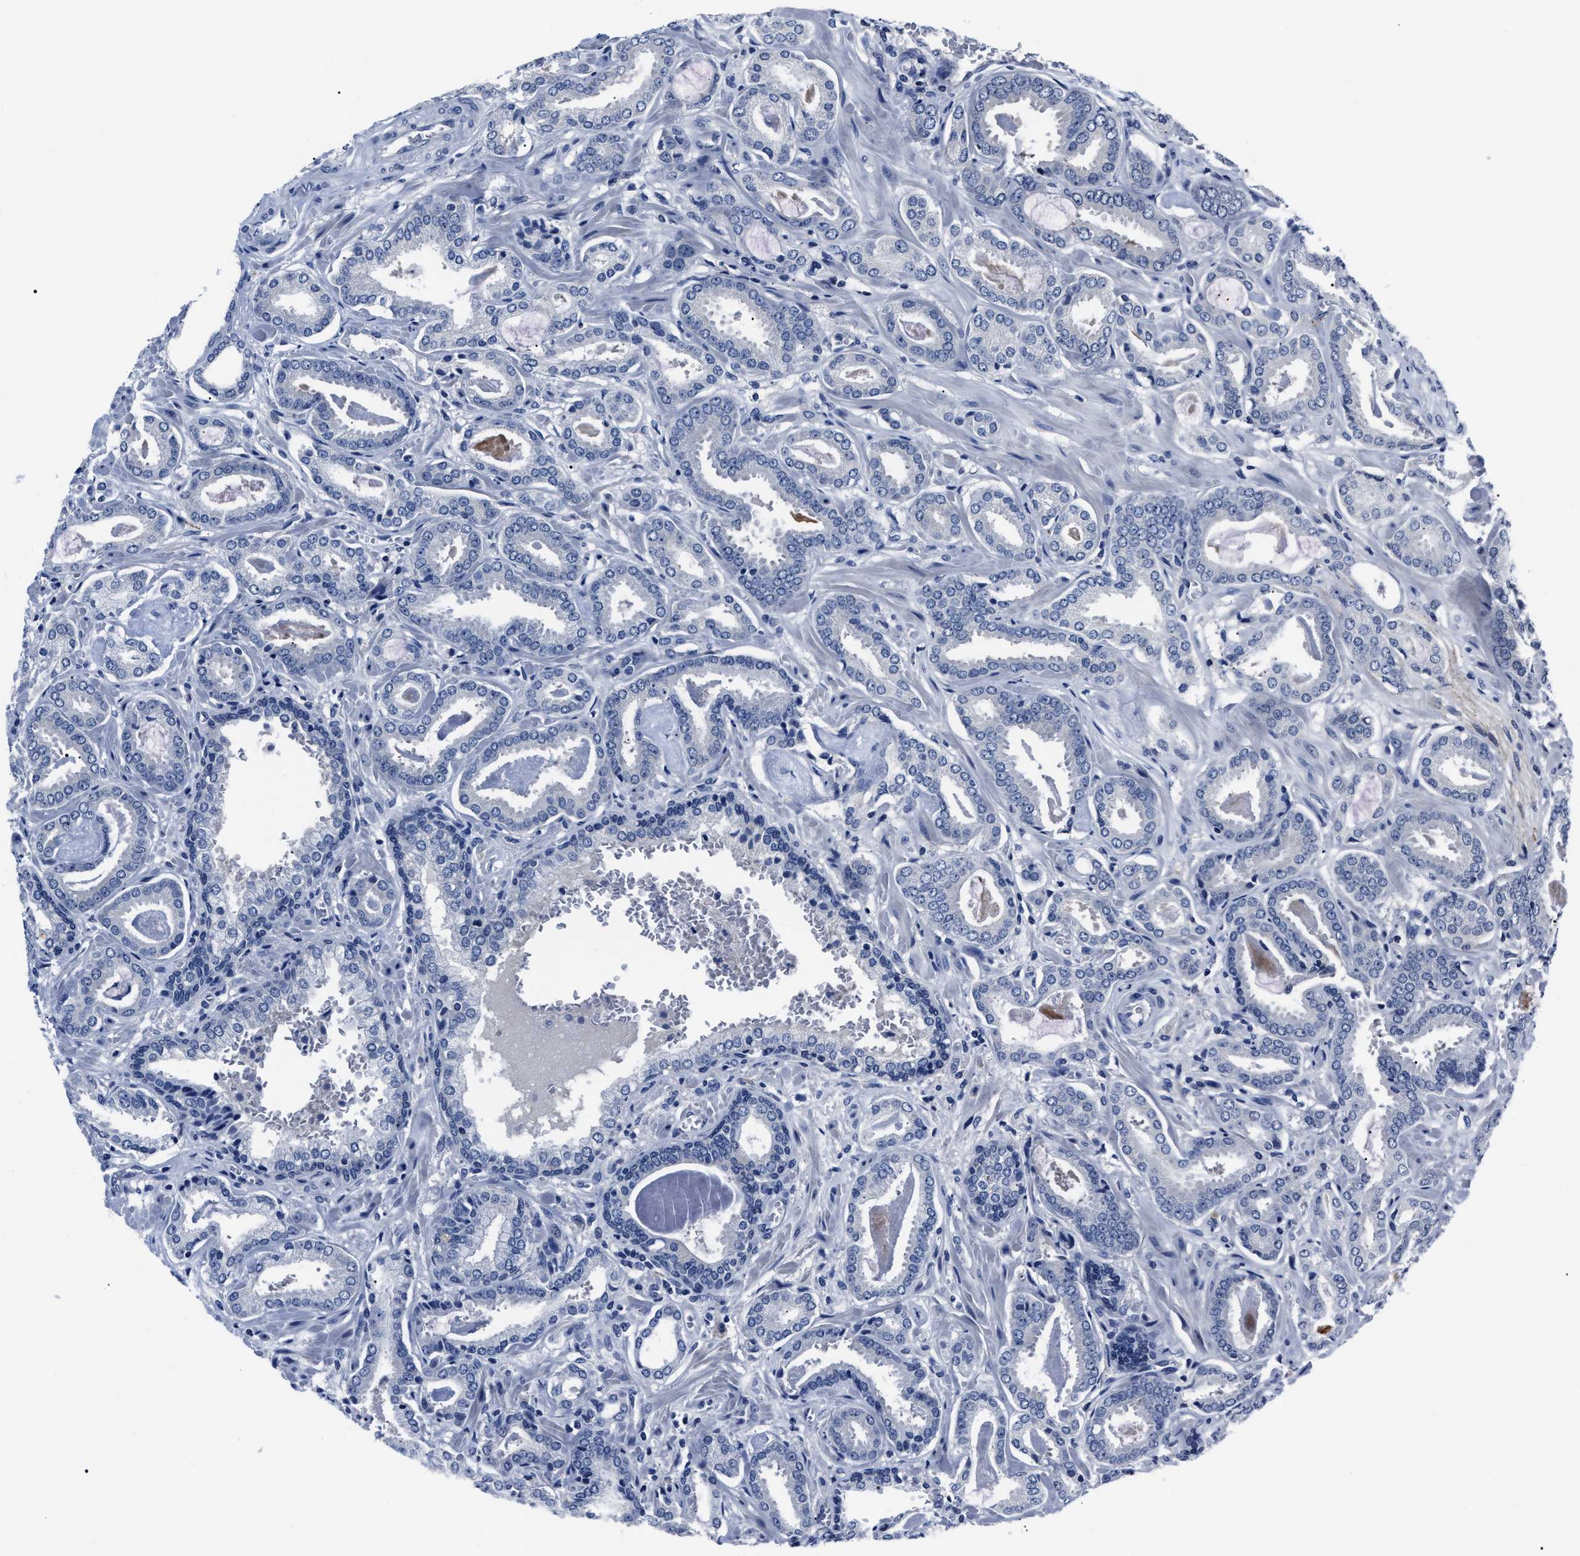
{"staining": {"intensity": "negative", "quantity": "none", "location": "none"}, "tissue": "prostate cancer", "cell_type": "Tumor cells", "image_type": "cancer", "snomed": [{"axis": "morphology", "description": "Adenocarcinoma, Low grade"}, {"axis": "topography", "description": "Prostate"}], "caption": "Photomicrograph shows no protein staining in tumor cells of prostate cancer (adenocarcinoma (low-grade)) tissue.", "gene": "LRWD1", "patient": {"sex": "male", "age": 53}}